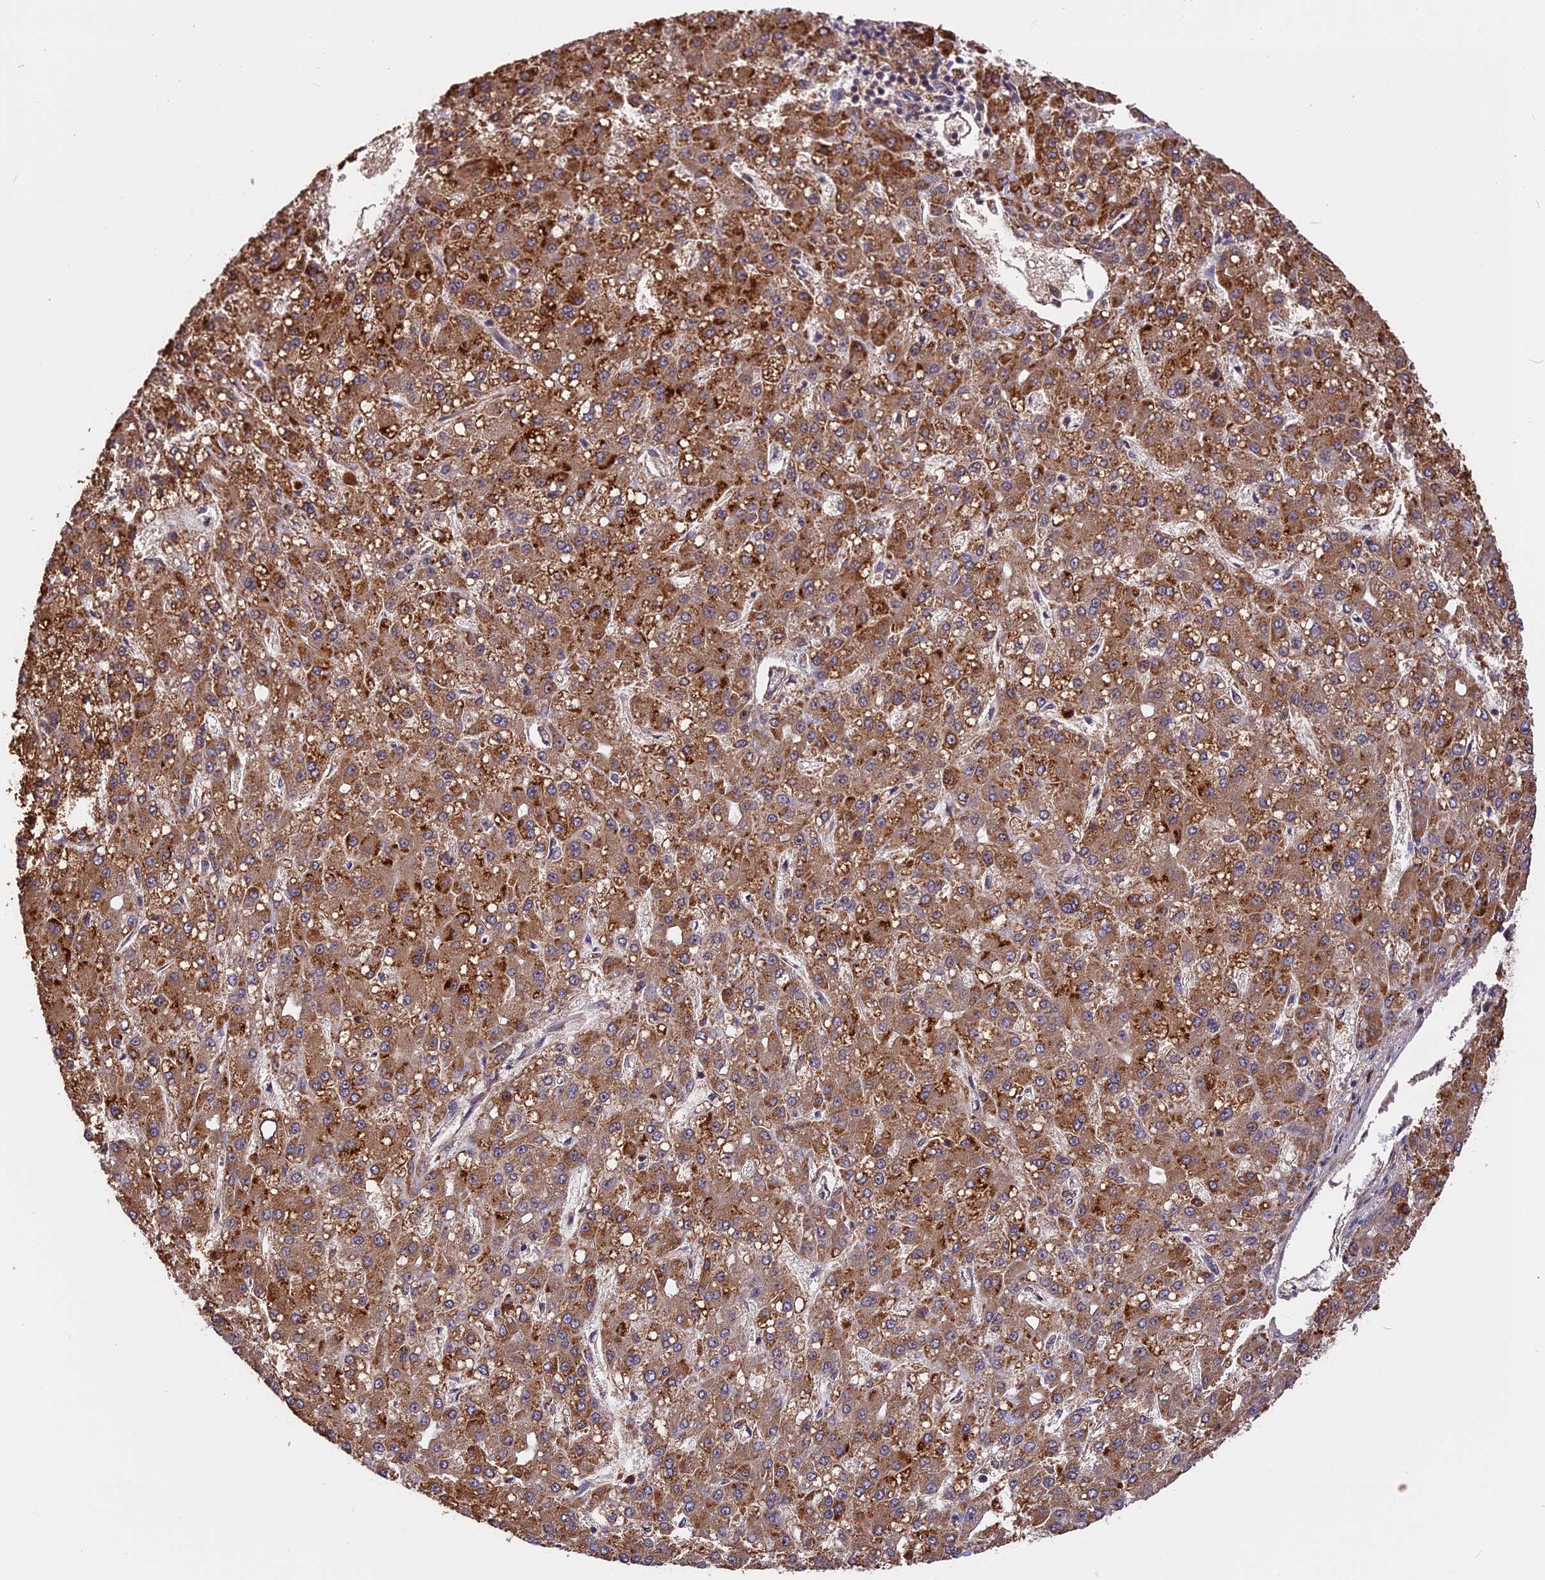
{"staining": {"intensity": "moderate", "quantity": ">75%", "location": "cytoplasmic/membranous"}, "tissue": "liver cancer", "cell_type": "Tumor cells", "image_type": "cancer", "snomed": [{"axis": "morphology", "description": "Carcinoma, Hepatocellular, NOS"}, {"axis": "topography", "description": "Liver"}], "caption": "Approximately >75% of tumor cells in liver hepatocellular carcinoma reveal moderate cytoplasmic/membranous protein positivity as visualized by brown immunohistochemical staining.", "gene": "ESCO1", "patient": {"sex": "male", "age": 67}}